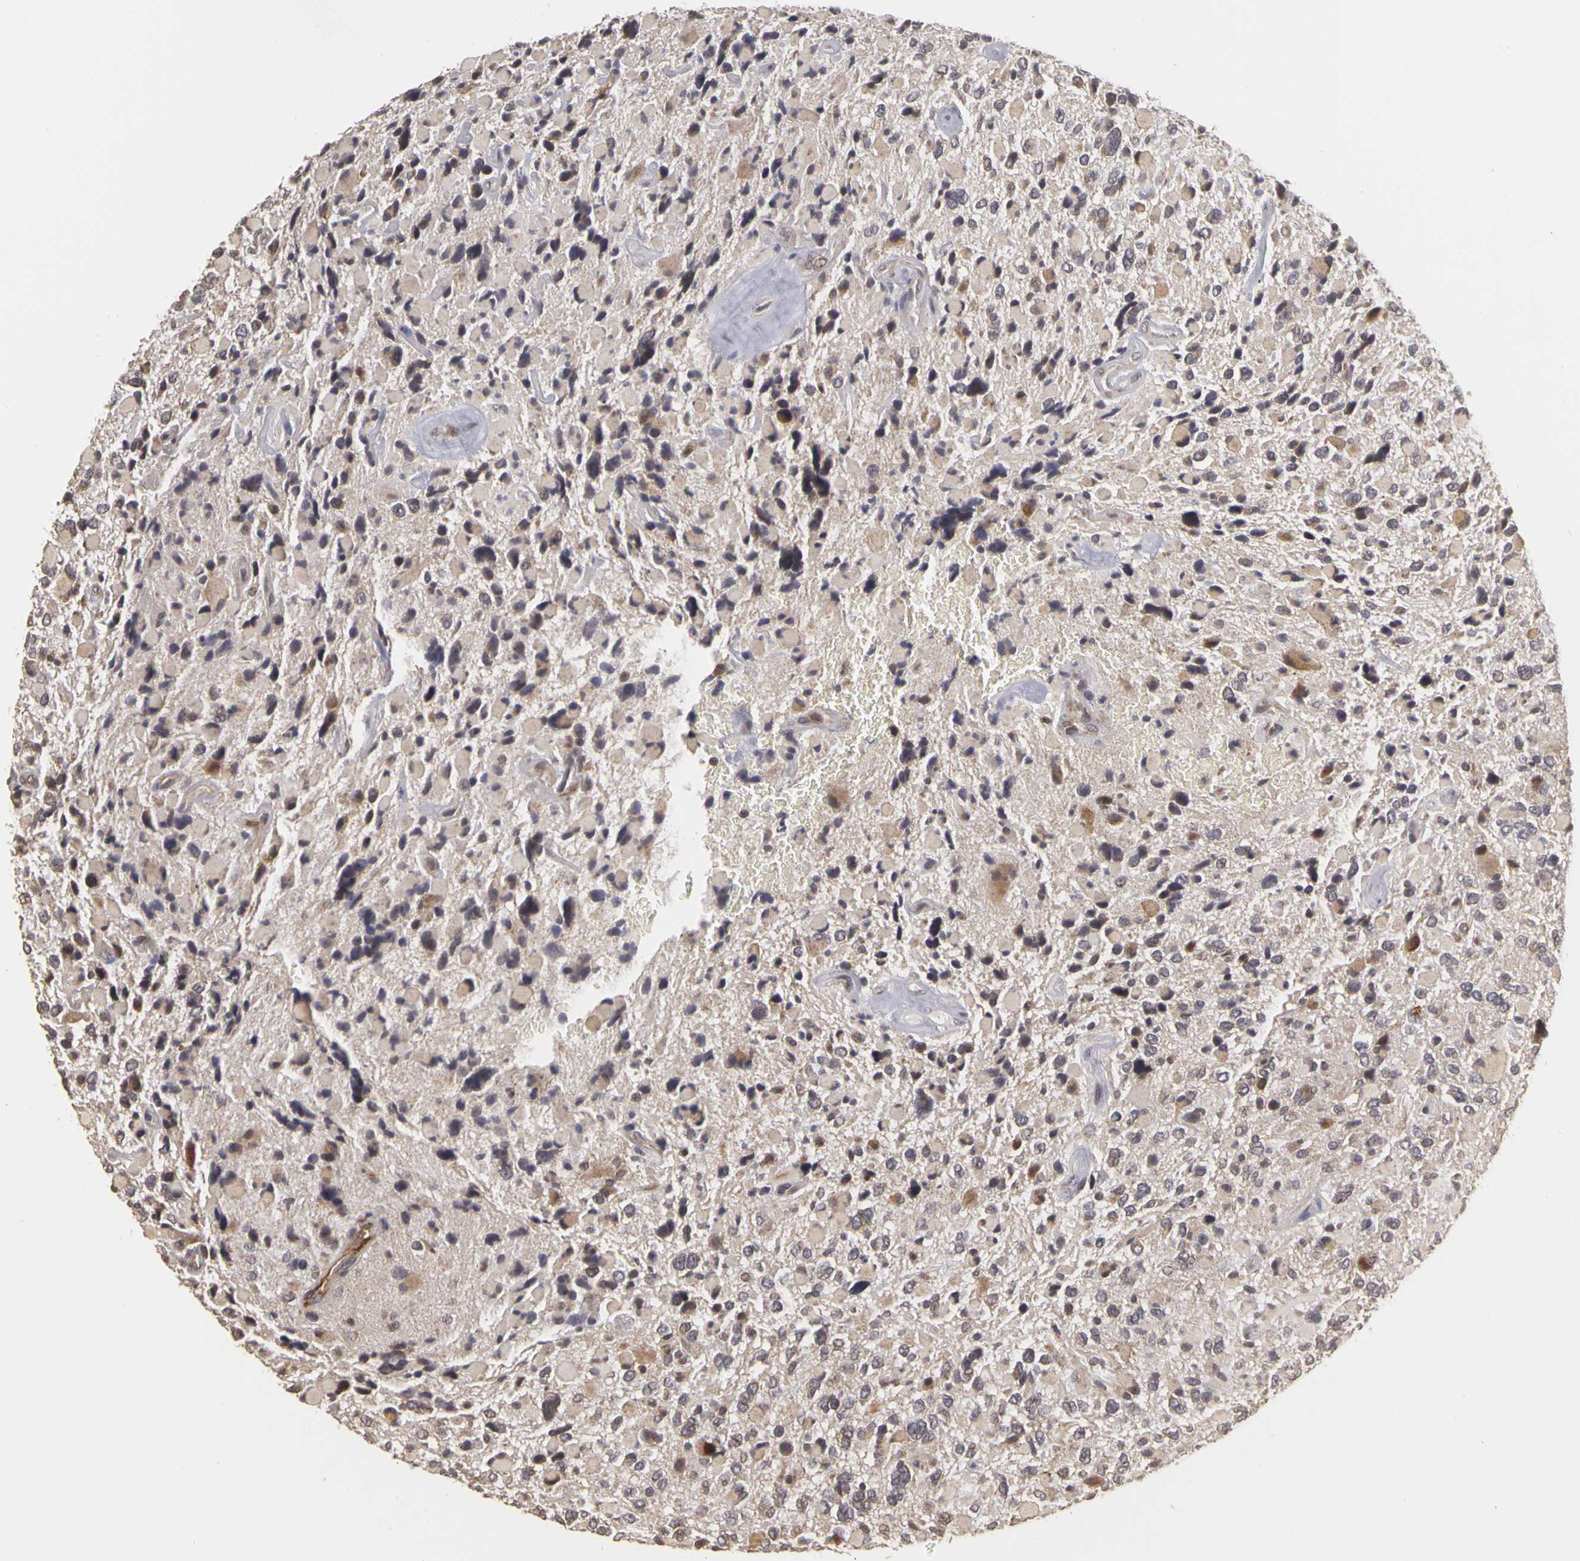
{"staining": {"intensity": "weak", "quantity": "<25%", "location": "cytoplasmic/membranous"}, "tissue": "glioma", "cell_type": "Tumor cells", "image_type": "cancer", "snomed": [{"axis": "morphology", "description": "Glioma, malignant, High grade"}, {"axis": "topography", "description": "Brain"}], "caption": "The histopathology image exhibits no significant expression in tumor cells of malignant glioma (high-grade). (DAB IHC, high magnification).", "gene": "FRMD7", "patient": {"sex": "female", "age": 37}}